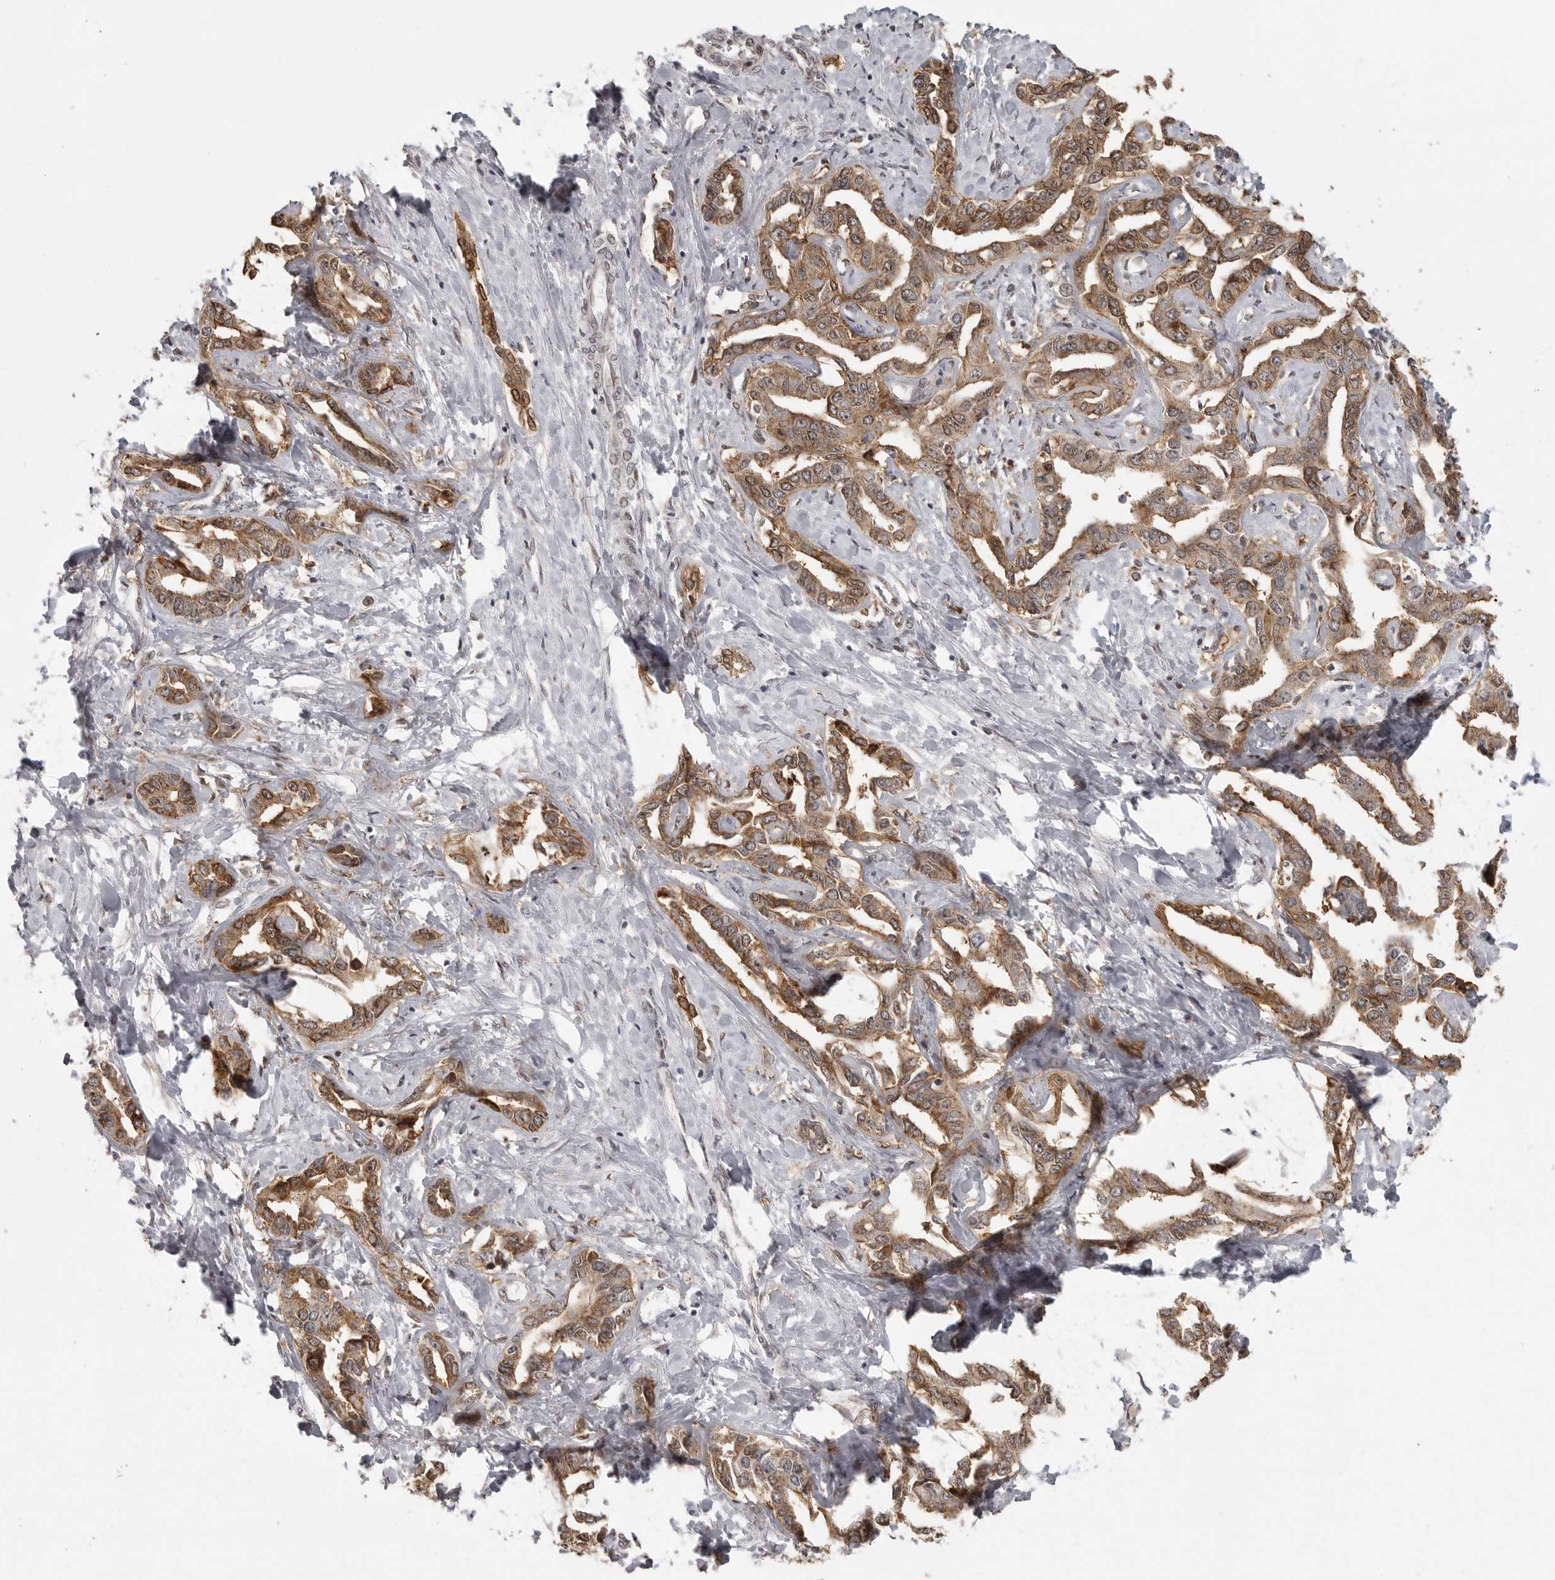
{"staining": {"intensity": "moderate", "quantity": ">75%", "location": "cytoplasmic/membranous,nuclear"}, "tissue": "liver cancer", "cell_type": "Tumor cells", "image_type": "cancer", "snomed": [{"axis": "morphology", "description": "Cholangiocarcinoma"}, {"axis": "topography", "description": "Liver"}], "caption": "Protein staining of liver cancer tissue demonstrates moderate cytoplasmic/membranous and nuclear positivity in about >75% of tumor cells. The staining was performed using DAB, with brown indicating positive protein expression. Nuclei are stained blue with hematoxylin.", "gene": "ISG20L2", "patient": {"sex": "male", "age": 59}}